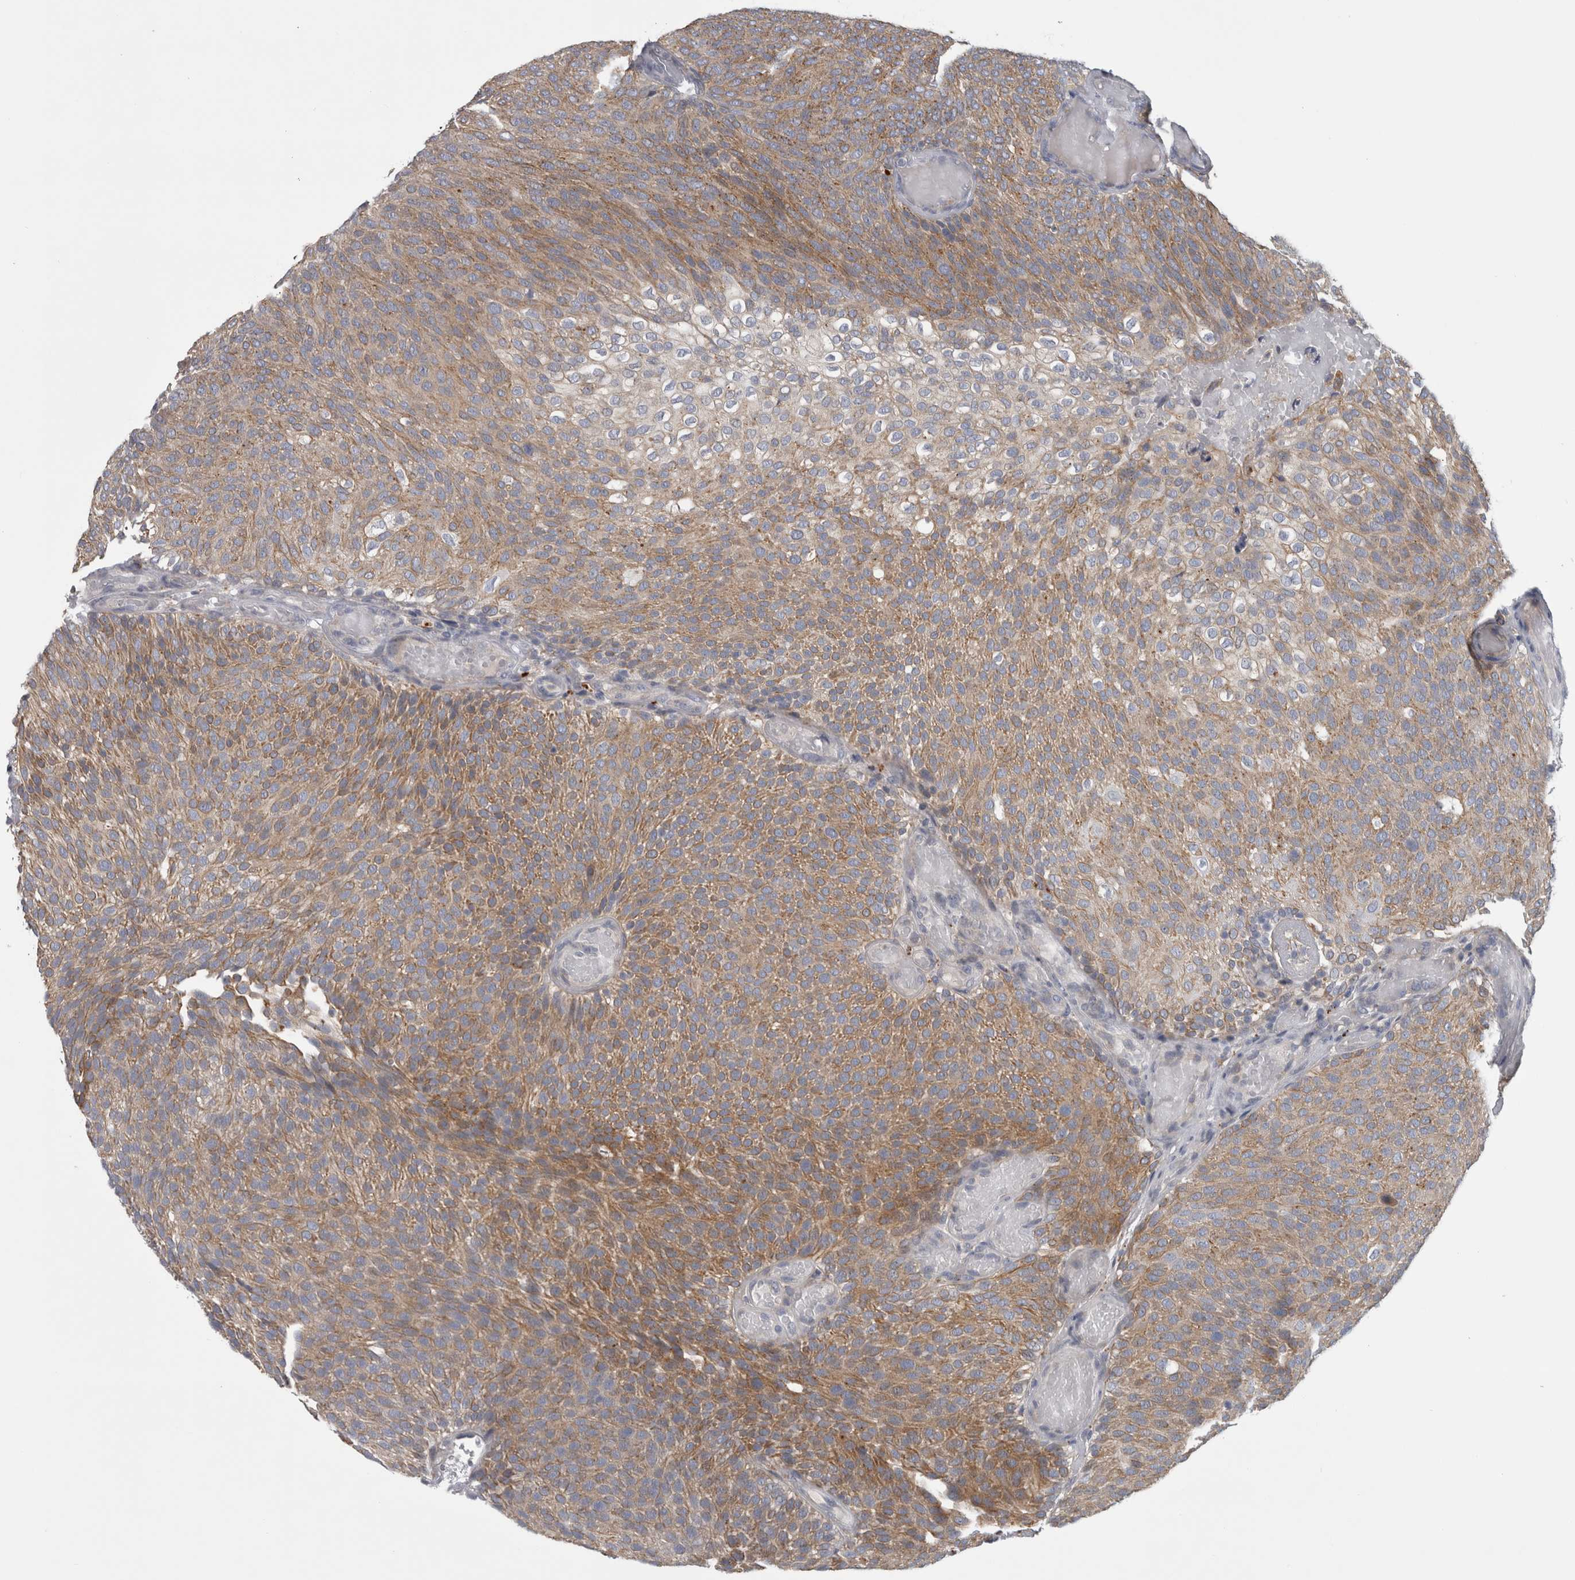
{"staining": {"intensity": "moderate", "quantity": ">75%", "location": "cytoplasmic/membranous"}, "tissue": "urothelial cancer", "cell_type": "Tumor cells", "image_type": "cancer", "snomed": [{"axis": "morphology", "description": "Urothelial carcinoma, Low grade"}, {"axis": "topography", "description": "Urinary bladder"}], "caption": "Moderate cytoplasmic/membranous positivity for a protein is identified in about >75% of tumor cells of urothelial cancer using immunohistochemistry (IHC).", "gene": "ATXN2", "patient": {"sex": "male", "age": 78}}